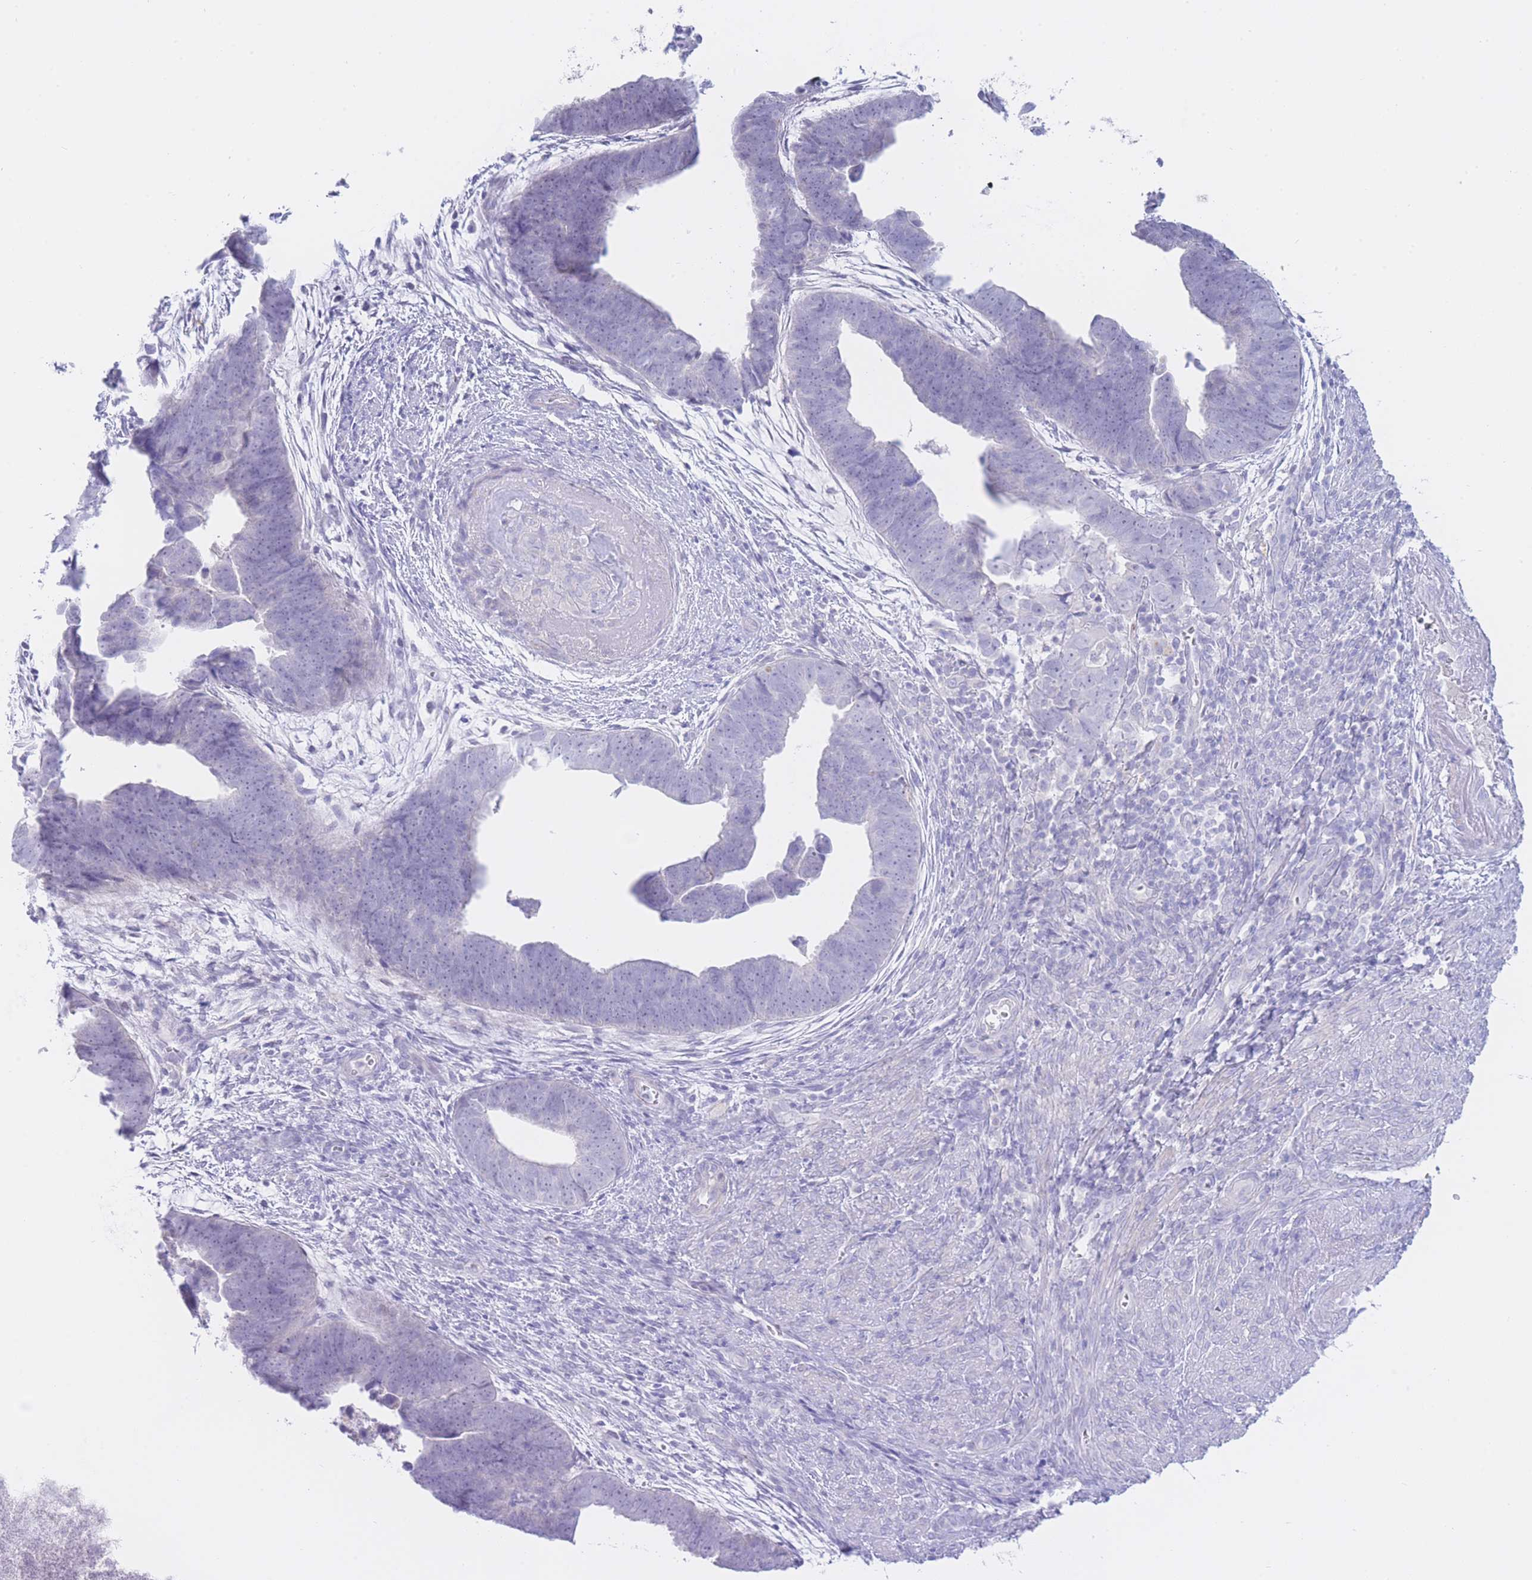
{"staining": {"intensity": "negative", "quantity": "none", "location": "none"}, "tissue": "endometrial cancer", "cell_type": "Tumor cells", "image_type": "cancer", "snomed": [{"axis": "morphology", "description": "Adenocarcinoma, NOS"}, {"axis": "topography", "description": "Endometrium"}], "caption": "The micrograph demonstrates no significant expression in tumor cells of endometrial cancer.", "gene": "ZNF212", "patient": {"sex": "female", "age": 75}}